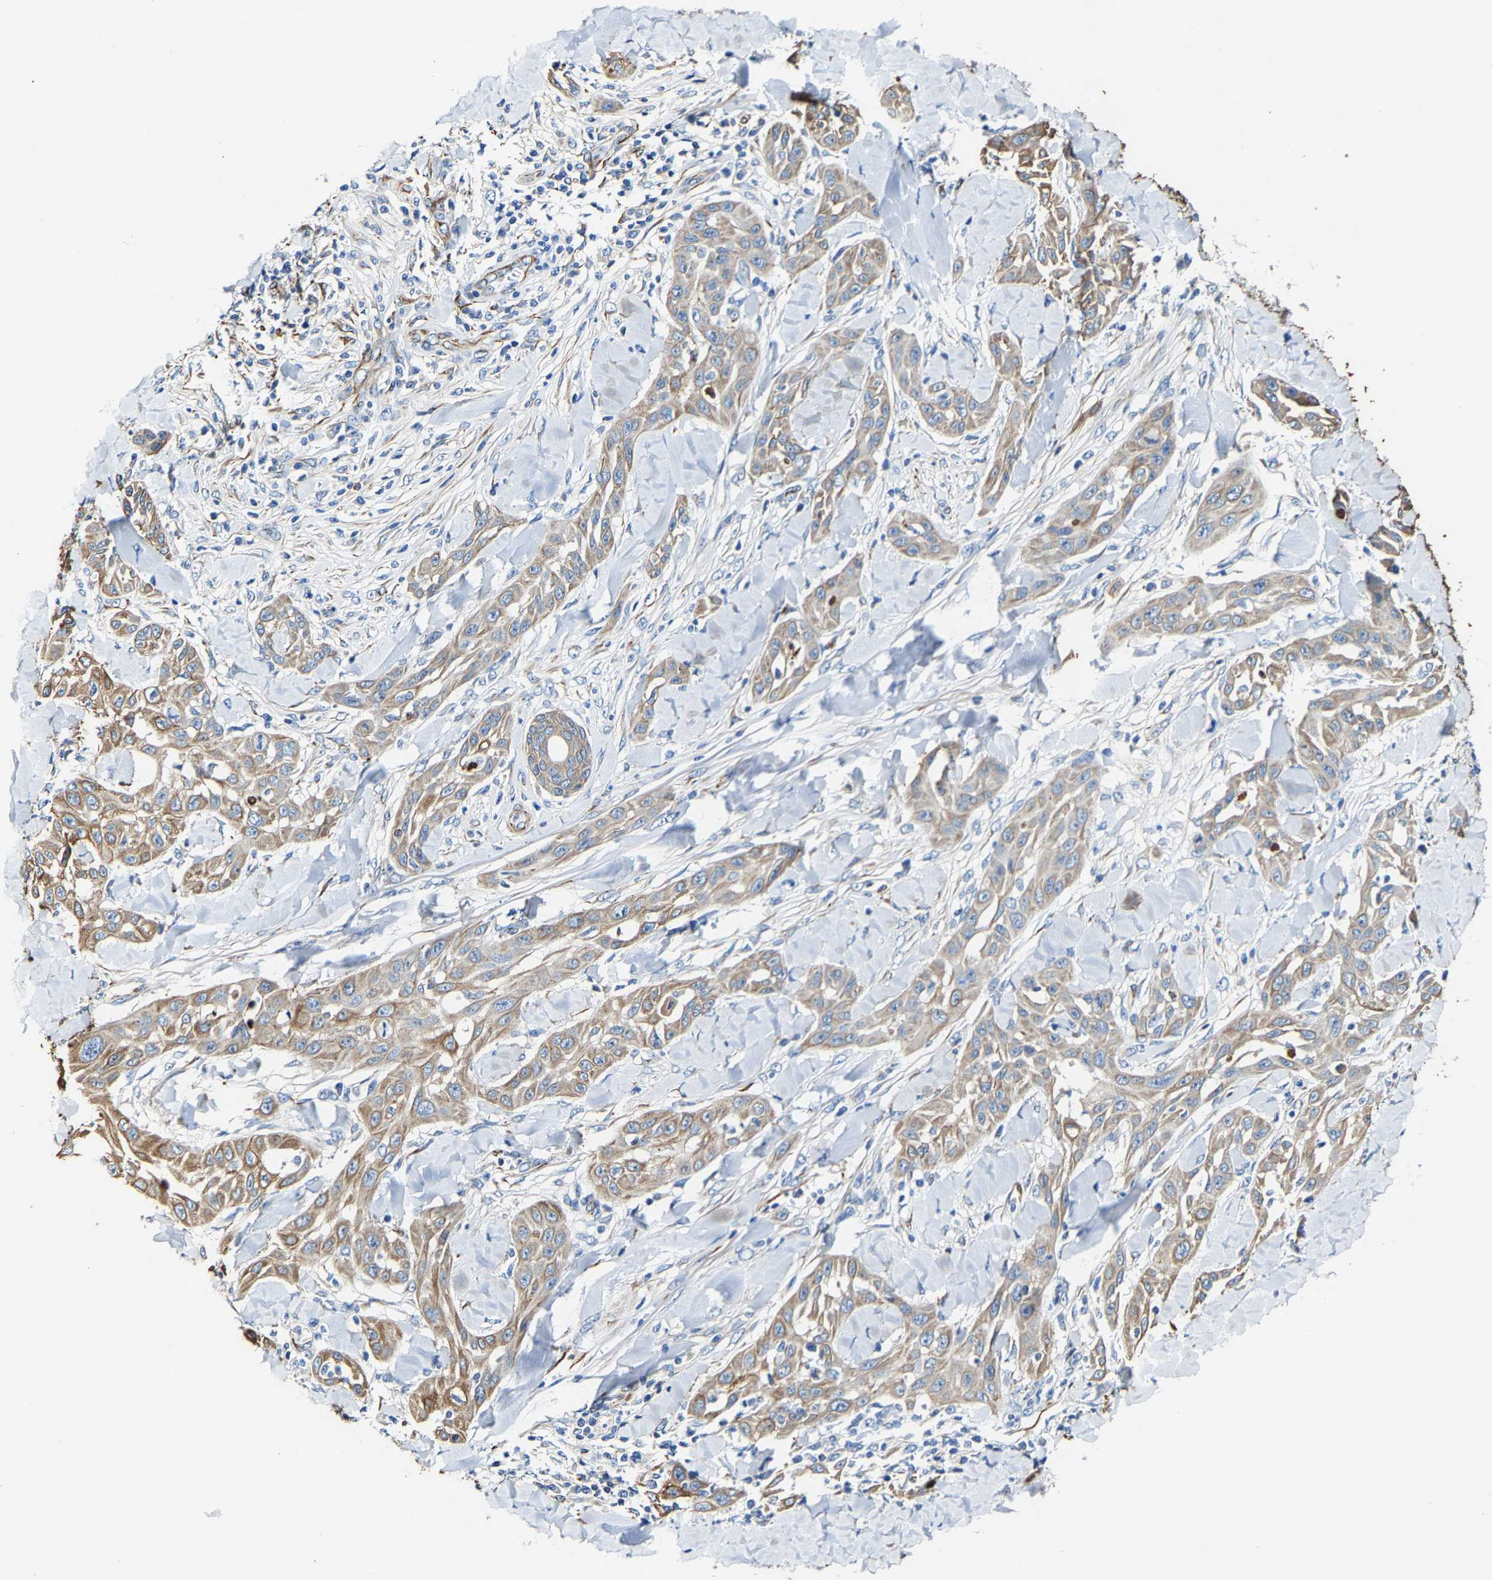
{"staining": {"intensity": "weak", "quantity": ">75%", "location": "cytoplasmic/membranous"}, "tissue": "skin cancer", "cell_type": "Tumor cells", "image_type": "cancer", "snomed": [{"axis": "morphology", "description": "Squamous cell carcinoma, NOS"}, {"axis": "topography", "description": "Skin"}], "caption": "Protein expression analysis of human skin cancer (squamous cell carcinoma) reveals weak cytoplasmic/membranous expression in approximately >75% of tumor cells.", "gene": "MMEL1", "patient": {"sex": "male", "age": 24}}